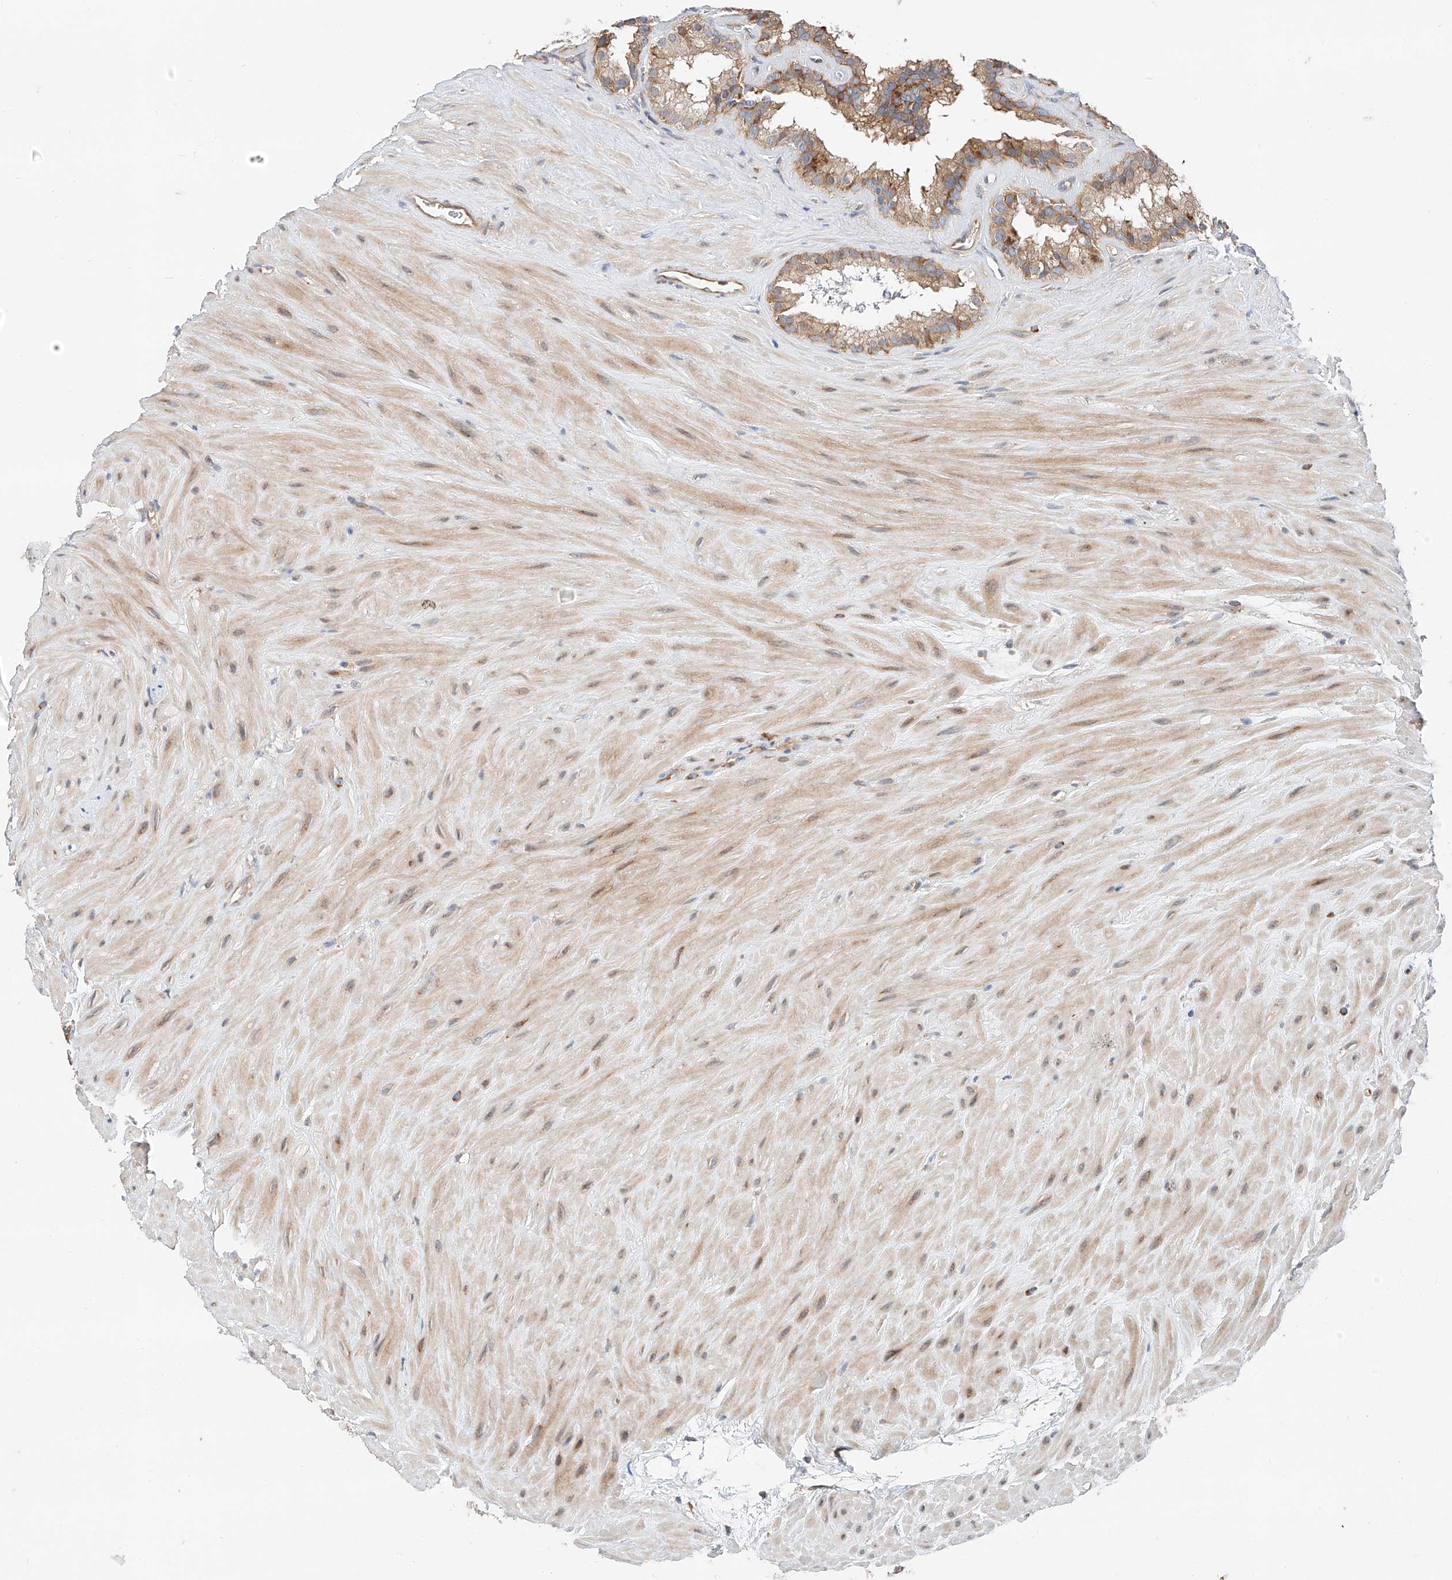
{"staining": {"intensity": "moderate", "quantity": ">75%", "location": "cytoplasmic/membranous"}, "tissue": "seminal vesicle", "cell_type": "Glandular cells", "image_type": "normal", "snomed": [{"axis": "morphology", "description": "Normal tissue, NOS"}, {"axis": "topography", "description": "Prostate"}, {"axis": "topography", "description": "Seminal veicle"}], "caption": "Glandular cells exhibit medium levels of moderate cytoplasmic/membranous positivity in approximately >75% of cells in unremarkable human seminal vesicle. Using DAB (brown) and hematoxylin (blue) stains, captured at high magnification using brightfield microscopy.", "gene": "RUSC1", "patient": {"sex": "male", "age": 59}}